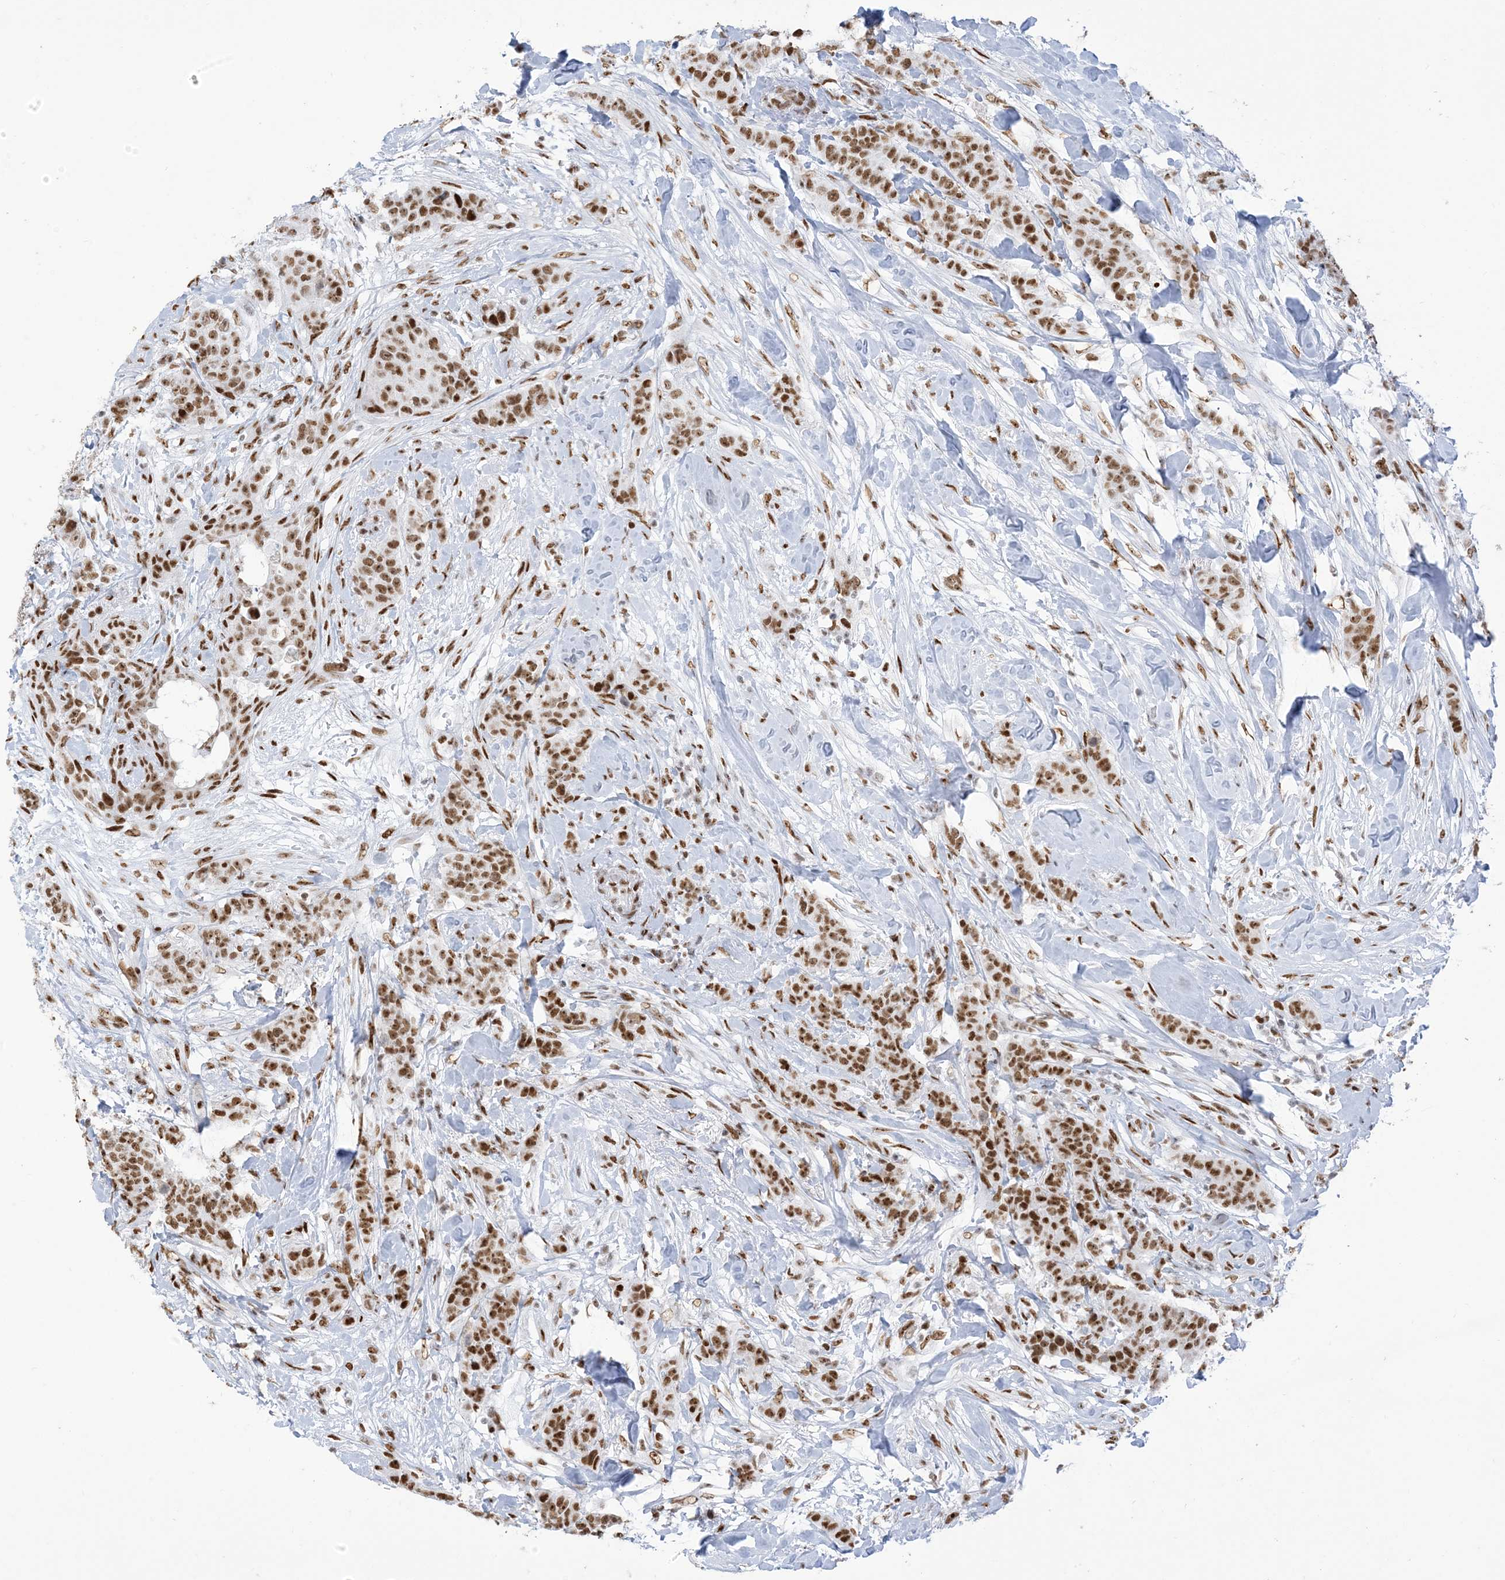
{"staining": {"intensity": "strong", "quantity": ">75%", "location": "nuclear"}, "tissue": "breast cancer", "cell_type": "Tumor cells", "image_type": "cancer", "snomed": [{"axis": "morphology", "description": "Duct carcinoma"}, {"axis": "topography", "description": "Breast"}], "caption": "IHC histopathology image of breast cancer stained for a protein (brown), which demonstrates high levels of strong nuclear expression in about >75% of tumor cells.", "gene": "STAG1", "patient": {"sex": "female", "age": 40}}